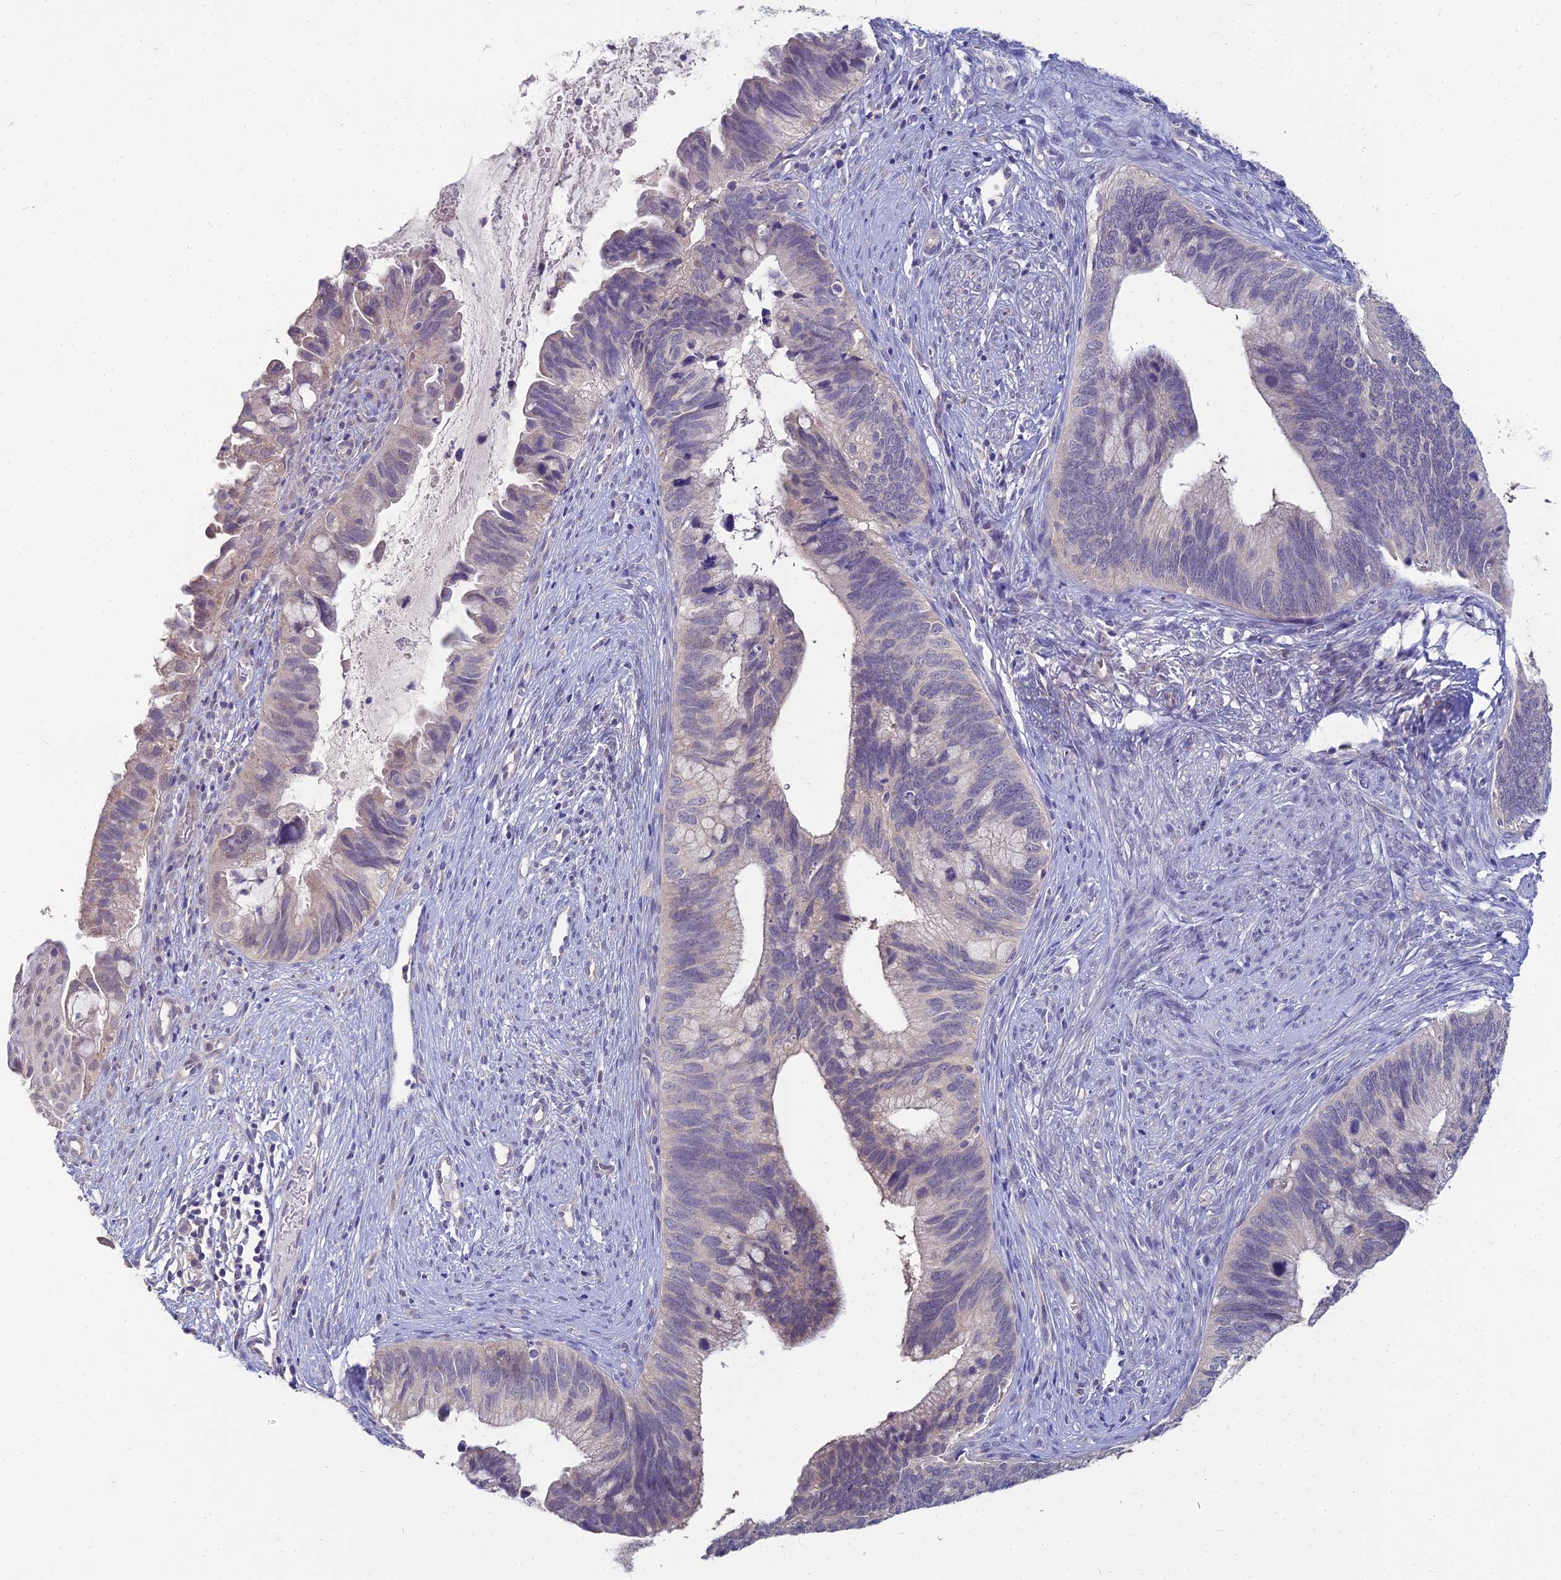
{"staining": {"intensity": "weak", "quantity": "<25%", "location": "cytoplasmic/membranous"}, "tissue": "cervical cancer", "cell_type": "Tumor cells", "image_type": "cancer", "snomed": [{"axis": "morphology", "description": "Adenocarcinoma, NOS"}, {"axis": "topography", "description": "Cervix"}], "caption": "Human cervical adenocarcinoma stained for a protein using immunohistochemistry displays no expression in tumor cells.", "gene": "NPY", "patient": {"sex": "female", "age": 42}}